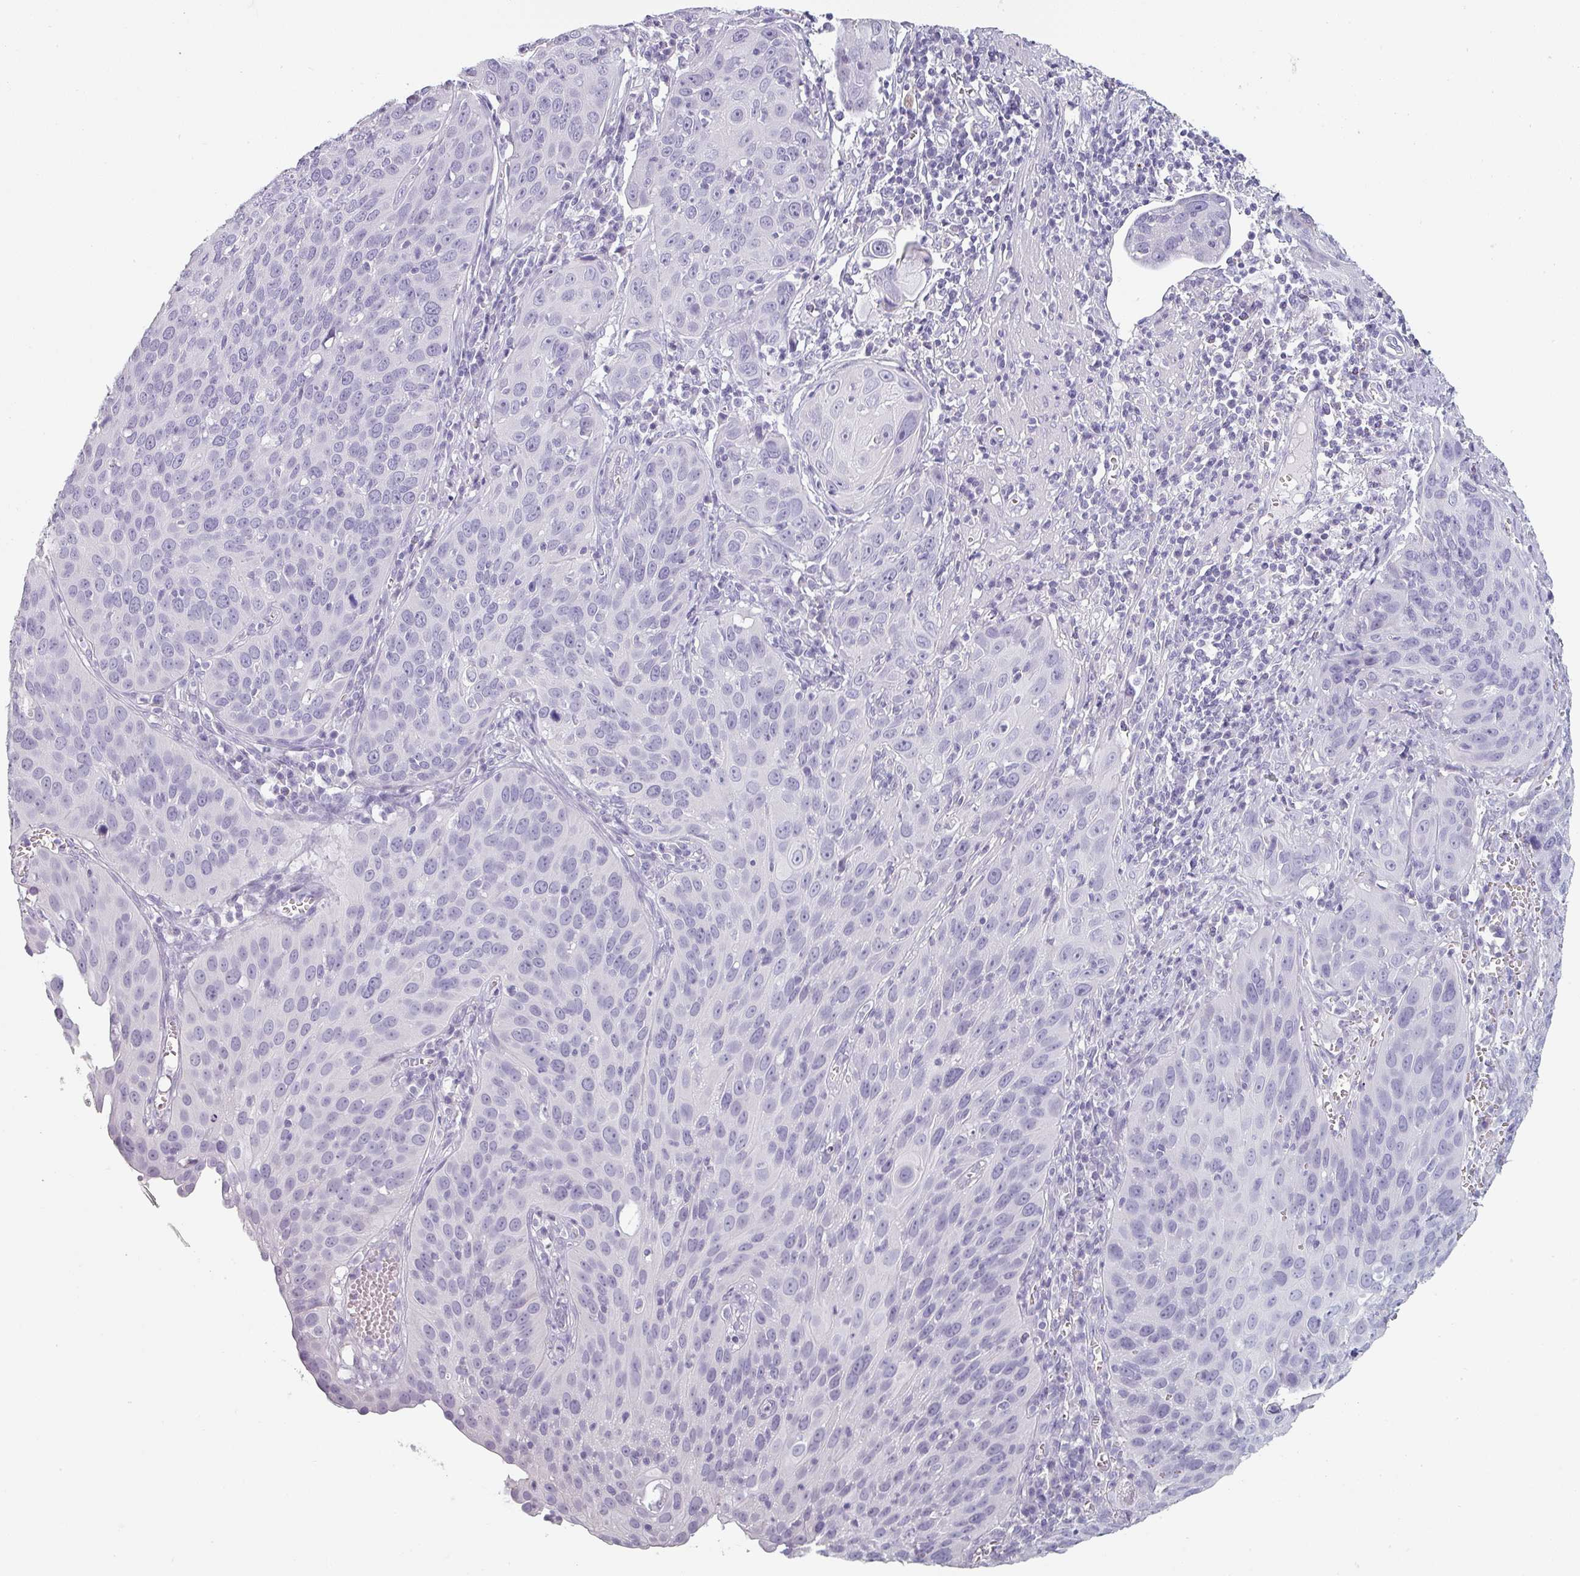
{"staining": {"intensity": "negative", "quantity": "none", "location": "none"}, "tissue": "cervical cancer", "cell_type": "Tumor cells", "image_type": "cancer", "snomed": [{"axis": "morphology", "description": "Squamous cell carcinoma, NOS"}, {"axis": "topography", "description": "Cervix"}], "caption": "Tumor cells show no significant expression in cervical cancer.", "gene": "SFTPA1", "patient": {"sex": "female", "age": 36}}